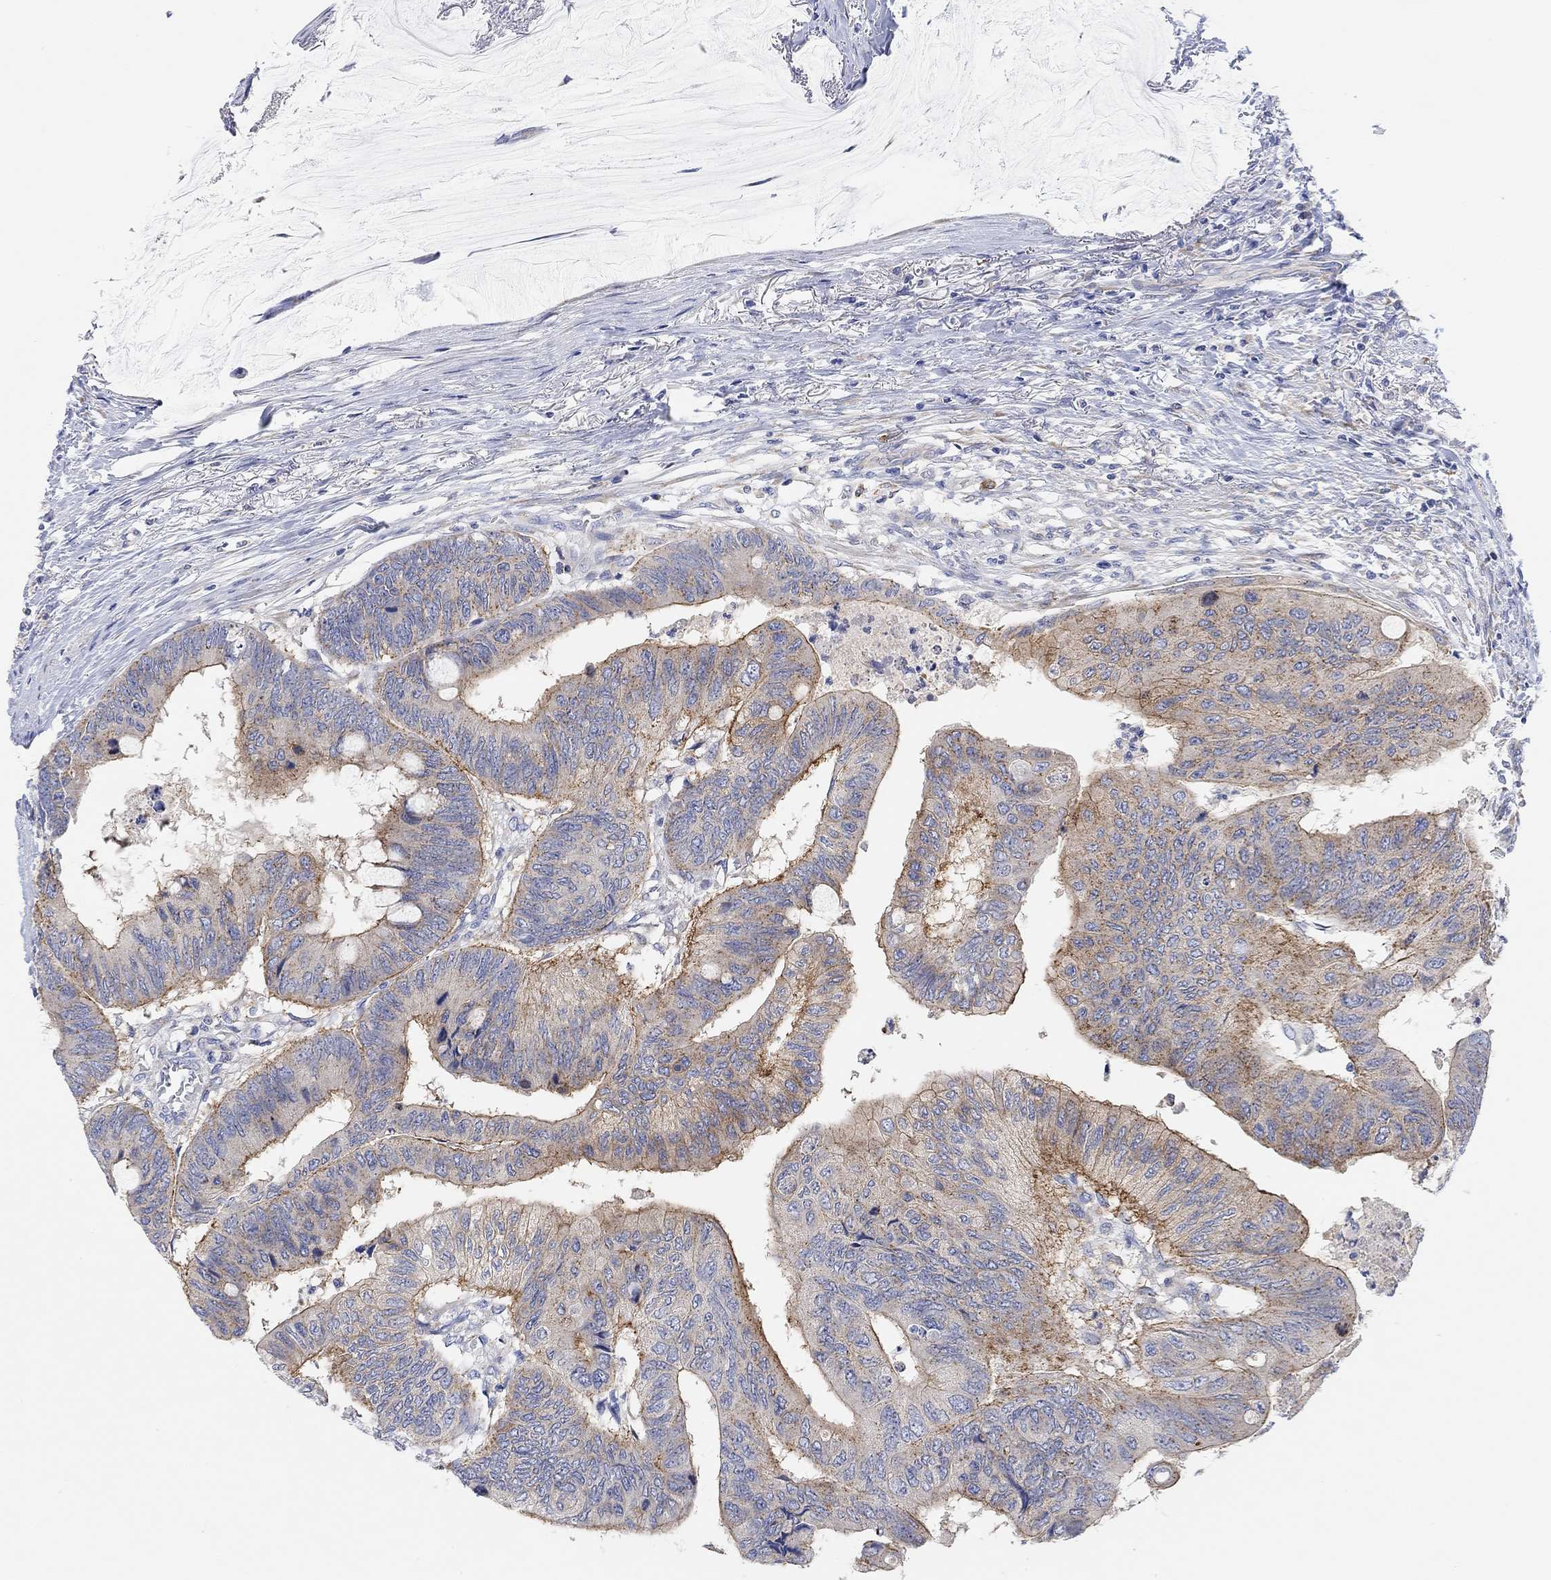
{"staining": {"intensity": "moderate", "quantity": "25%-75%", "location": "cytoplasmic/membranous"}, "tissue": "colorectal cancer", "cell_type": "Tumor cells", "image_type": "cancer", "snomed": [{"axis": "morphology", "description": "Normal tissue, NOS"}, {"axis": "morphology", "description": "Adenocarcinoma, NOS"}, {"axis": "topography", "description": "Rectum"}, {"axis": "topography", "description": "Peripheral nerve tissue"}], "caption": "Immunohistochemistry of human colorectal cancer exhibits medium levels of moderate cytoplasmic/membranous expression in approximately 25%-75% of tumor cells.", "gene": "RGS1", "patient": {"sex": "male", "age": 92}}